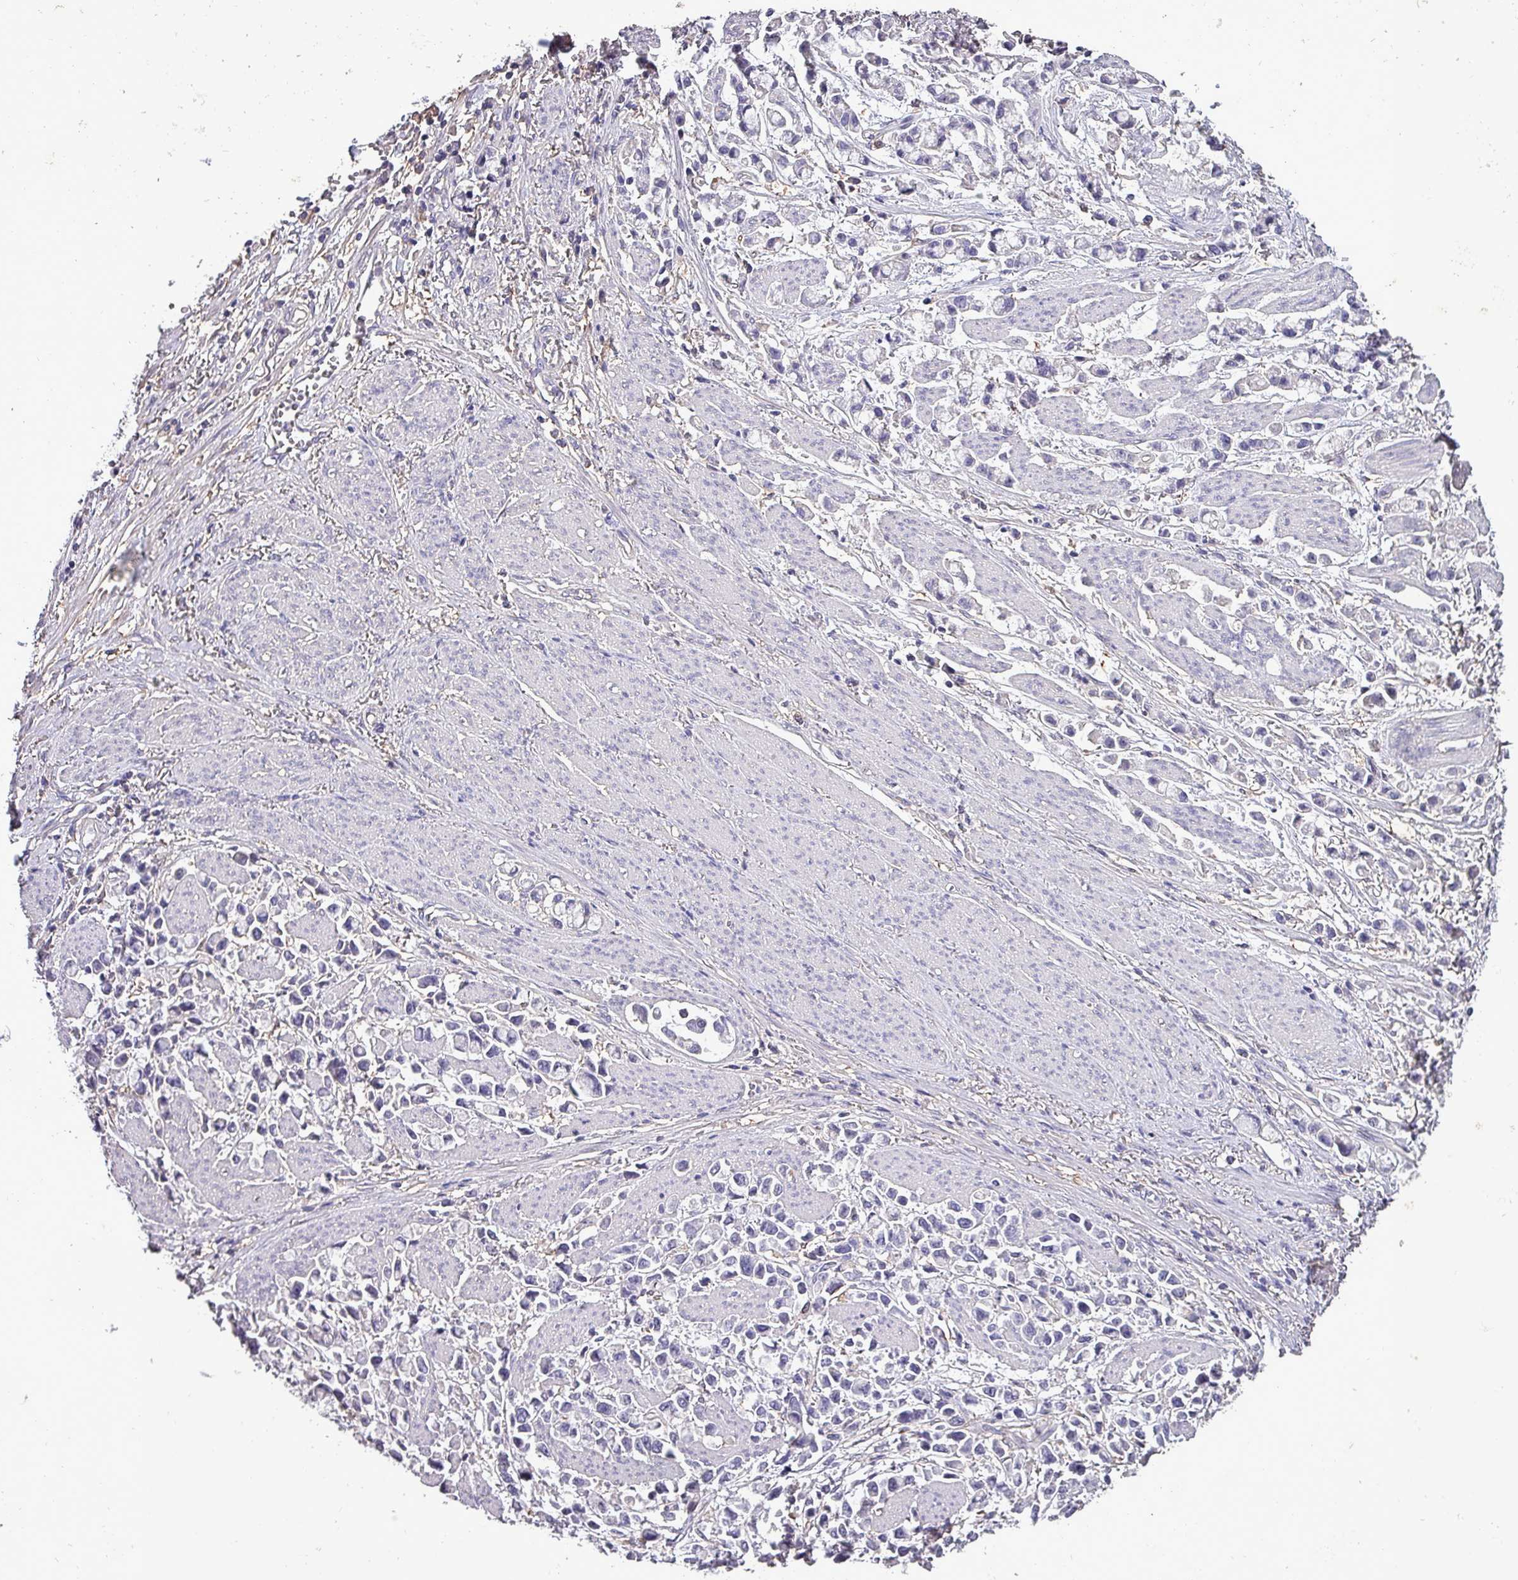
{"staining": {"intensity": "negative", "quantity": "none", "location": "none"}, "tissue": "stomach cancer", "cell_type": "Tumor cells", "image_type": "cancer", "snomed": [{"axis": "morphology", "description": "Adenocarcinoma, NOS"}, {"axis": "topography", "description": "Stomach"}], "caption": "Image shows no significant protein positivity in tumor cells of adenocarcinoma (stomach). Nuclei are stained in blue.", "gene": "HTRA4", "patient": {"sex": "female", "age": 81}}